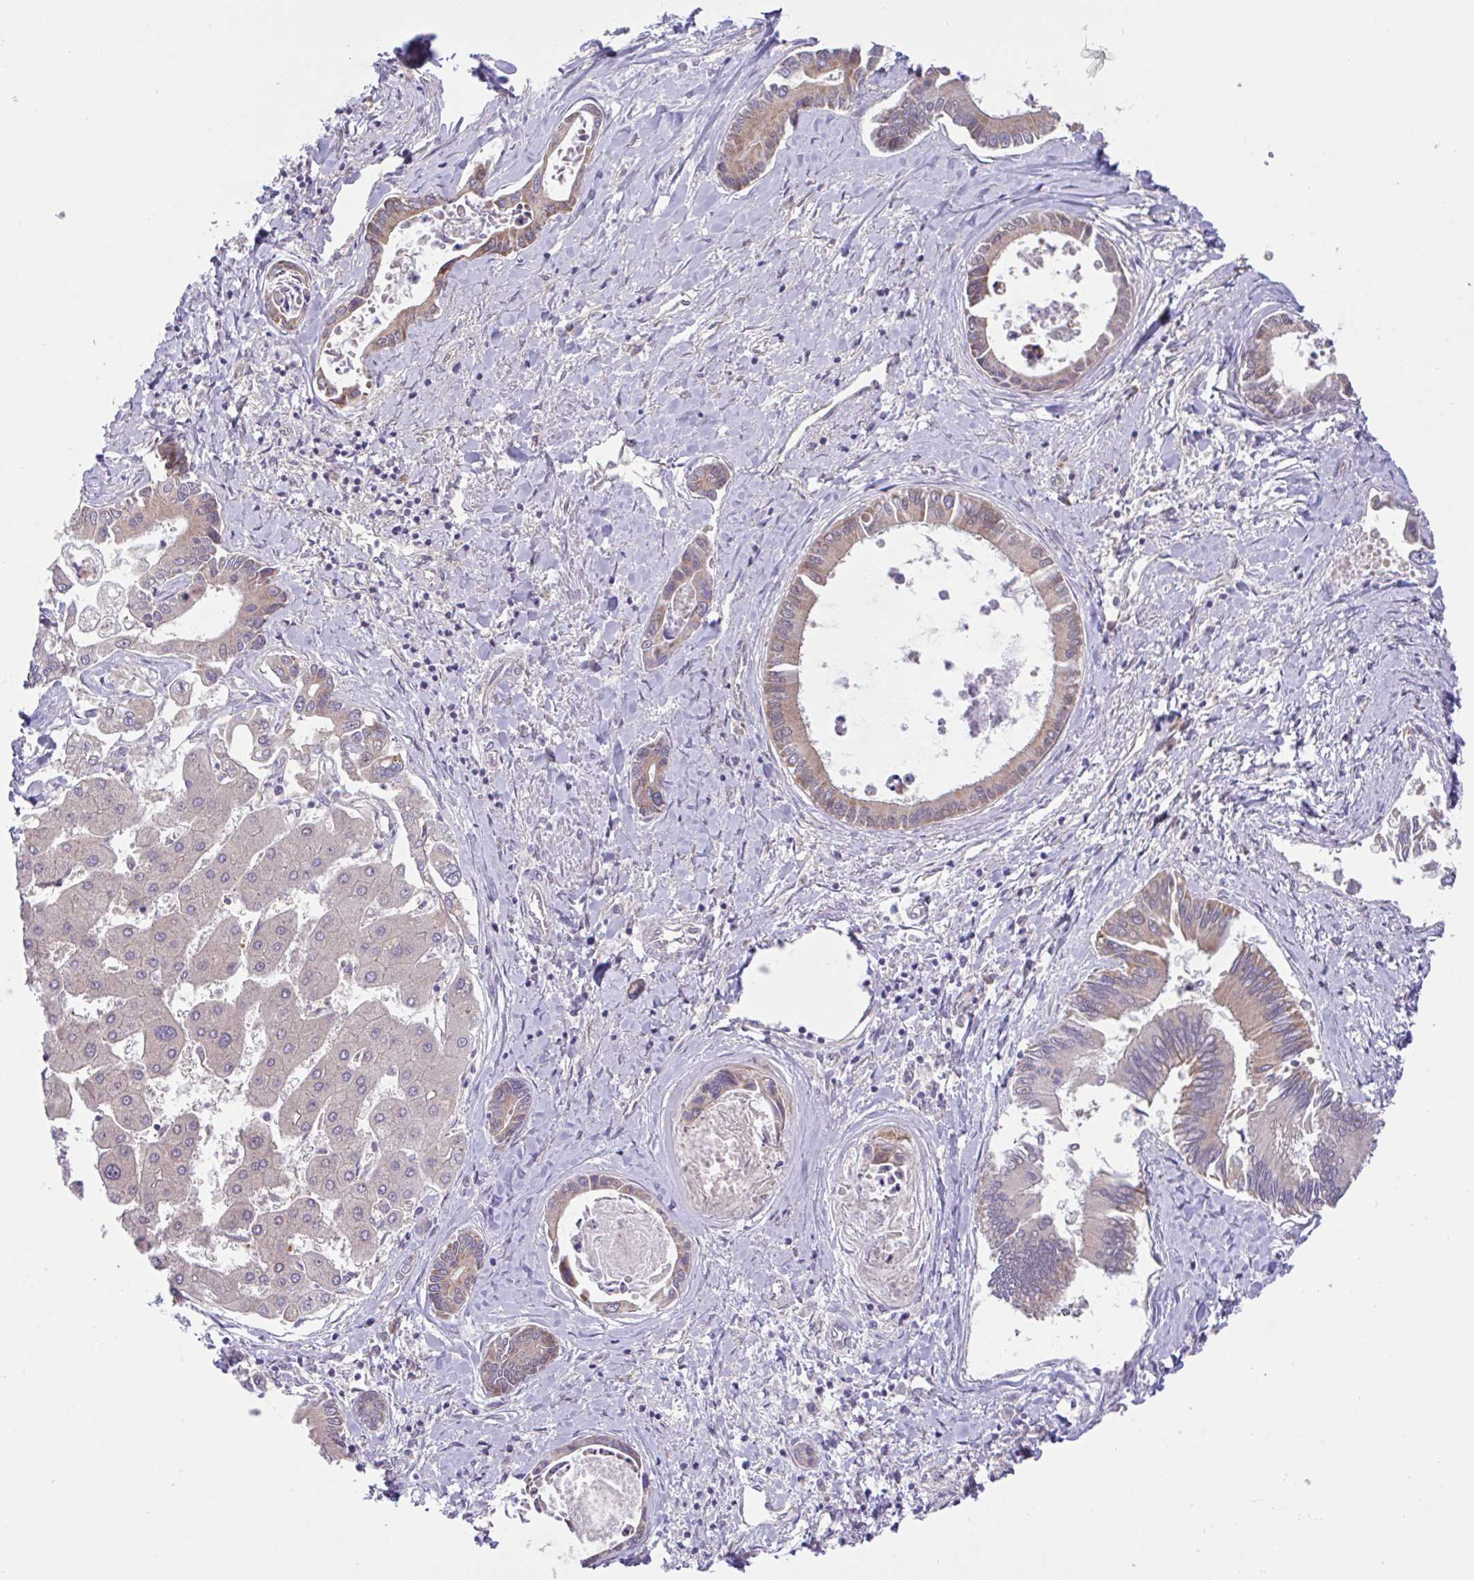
{"staining": {"intensity": "weak", "quantity": "<25%", "location": "cytoplasmic/membranous"}, "tissue": "liver cancer", "cell_type": "Tumor cells", "image_type": "cancer", "snomed": [{"axis": "morphology", "description": "Cholangiocarcinoma"}, {"axis": "topography", "description": "Liver"}], "caption": "This is a micrograph of immunohistochemistry (IHC) staining of liver cancer, which shows no positivity in tumor cells. (DAB (3,3'-diaminobenzidine) immunohistochemistry with hematoxylin counter stain).", "gene": "DLEU7", "patient": {"sex": "male", "age": 66}}